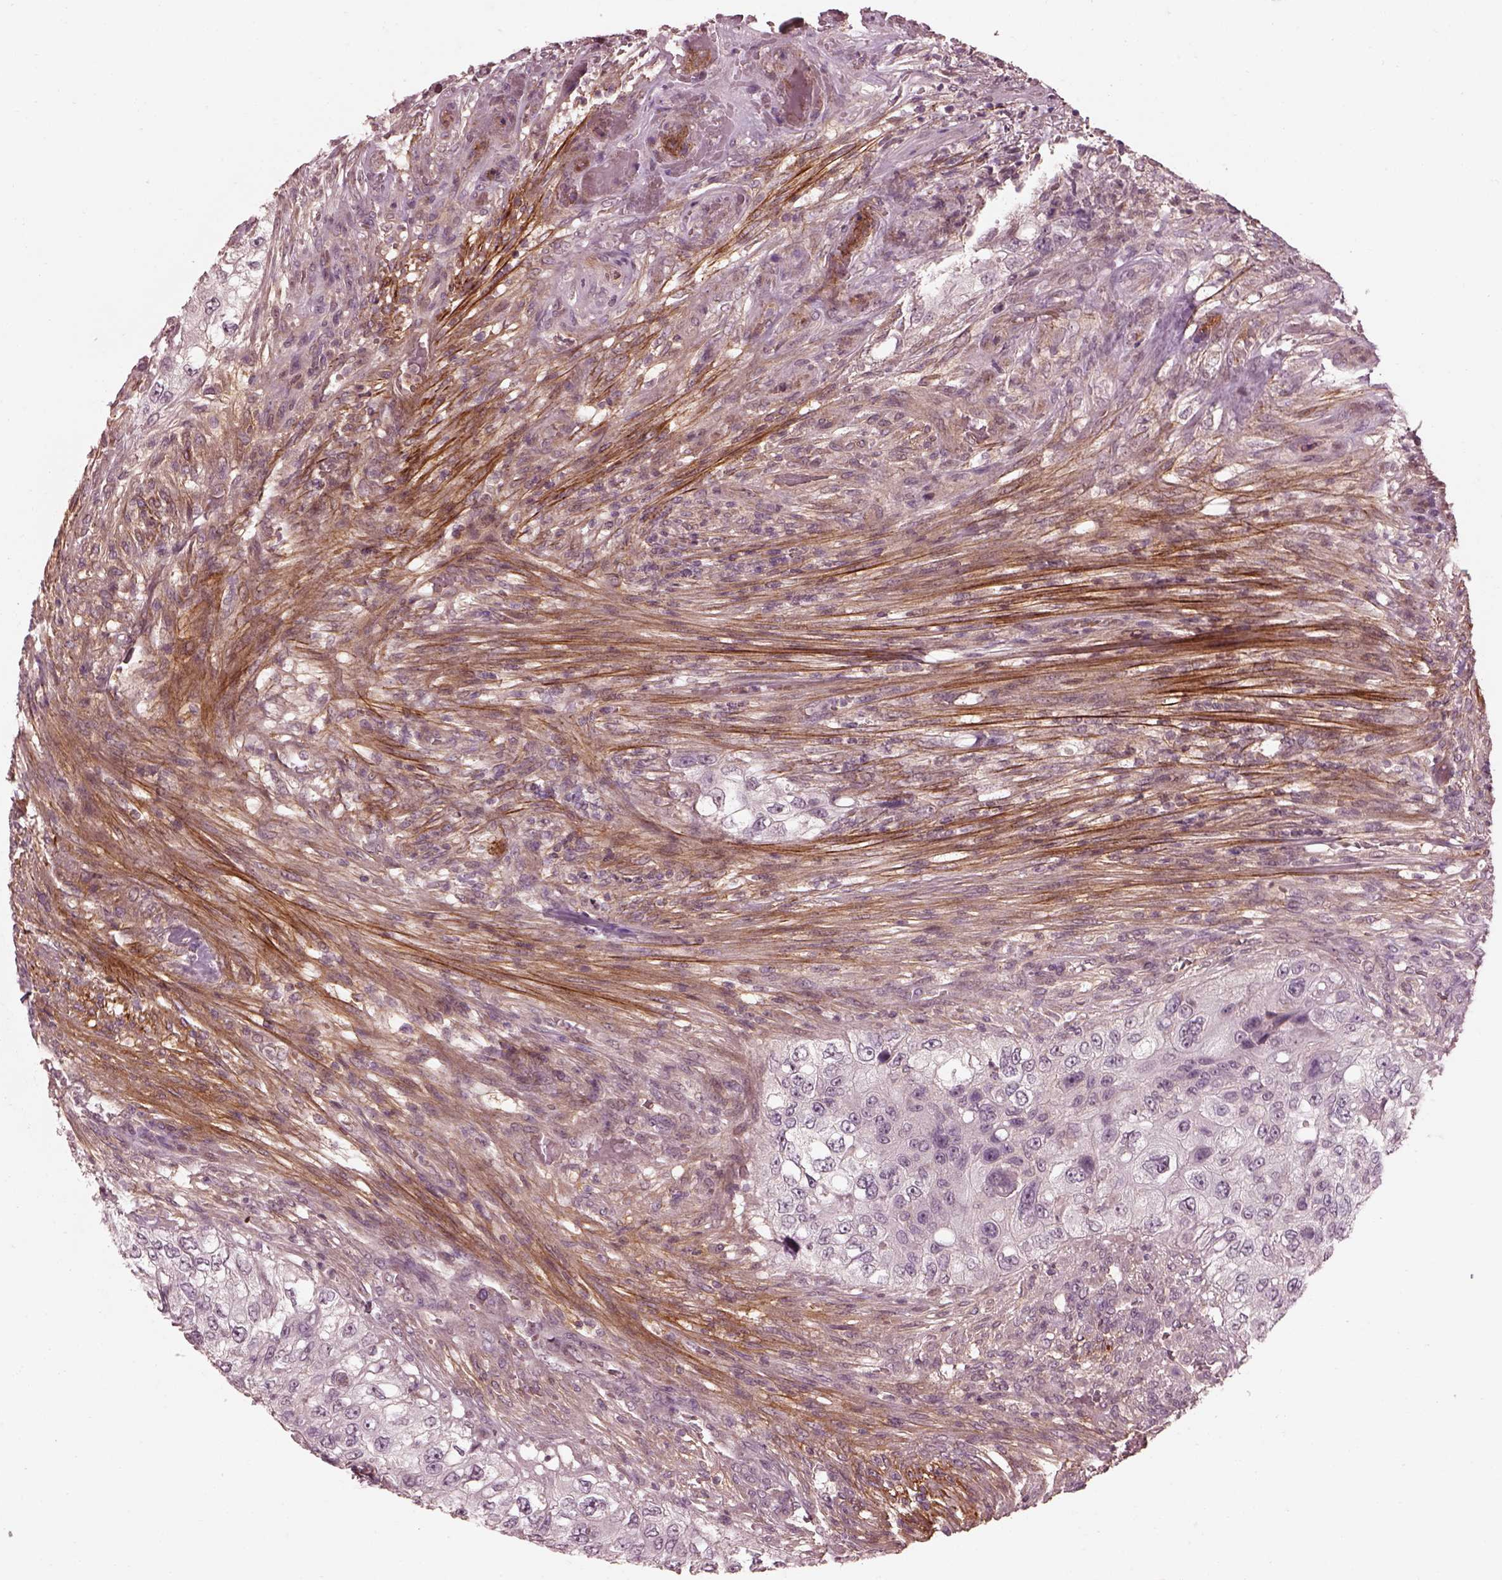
{"staining": {"intensity": "negative", "quantity": "none", "location": "none"}, "tissue": "urothelial cancer", "cell_type": "Tumor cells", "image_type": "cancer", "snomed": [{"axis": "morphology", "description": "Urothelial carcinoma, High grade"}, {"axis": "topography", "description": "Urinary bladder"}], "caption": "A high-resolution photomicrograph shows IHC staining of high-grade urothelial carcinoma, which displays no significant expression in tumor cells.", "gene": "EFEMP1", "patient": {"sex": "female", "age": 60}}